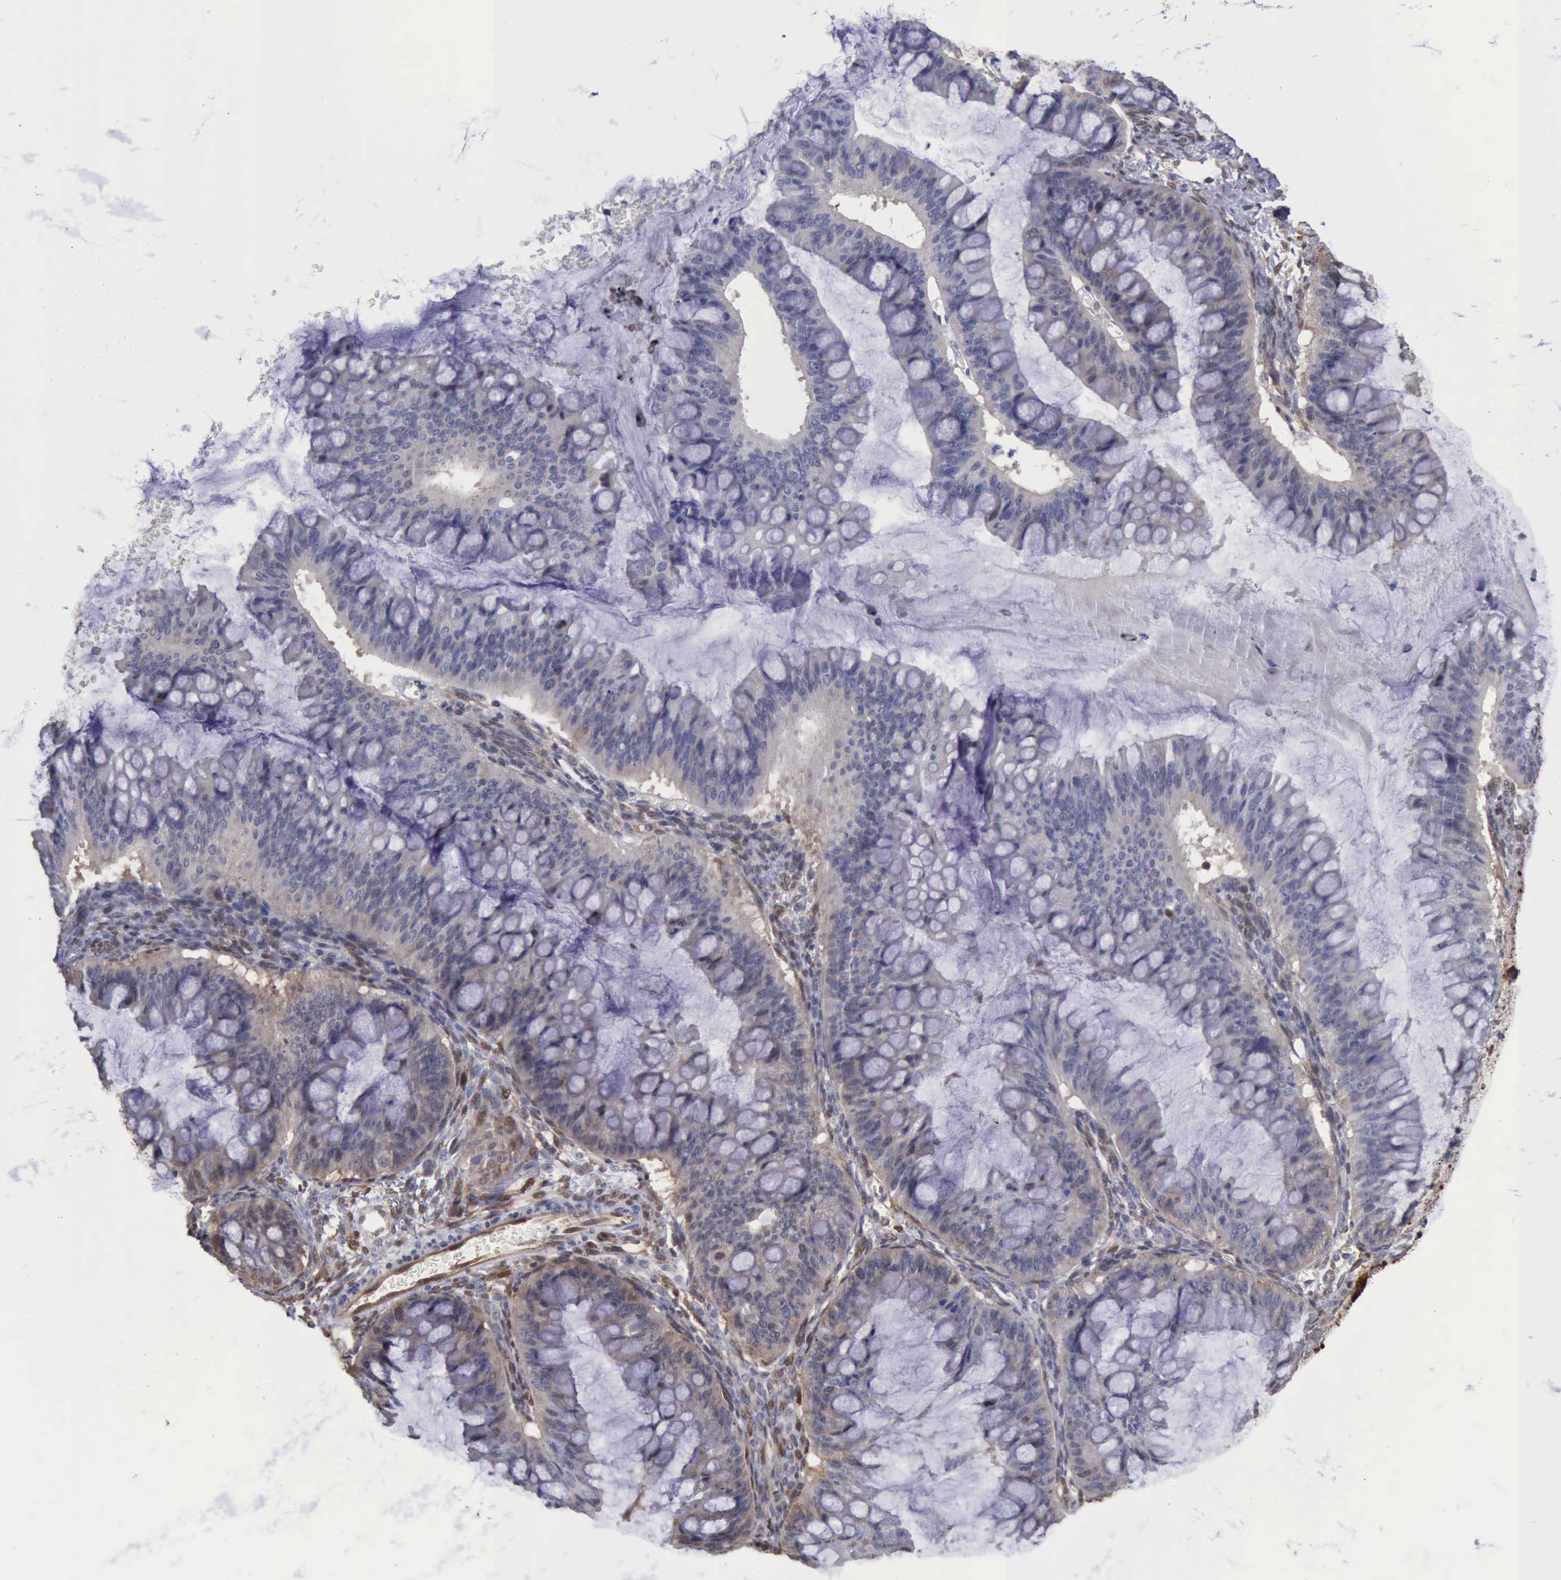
{"staining": {"intensity": "weak", "quantity": "25%-75%", "location": "cytoplasmic/membranous"}, "tissue": "ovarian cancer", "cell_type": "Tumor cells", "image_type": "cancer", "snomed": [{"axis": "morphology", "description": "Cystadenocarcinoma, mucinous, NOS"}, {"axis": "topography", "description": "Ovary"}], "caption": "Ovarian cancer tissue shows weak cytoplasmic/membranous positivity in about 25%-75% of tumor cells, visualized by immunohistochemistry.", "gene": "STAT1", "patient": {"sex": "female", "age": 73}}